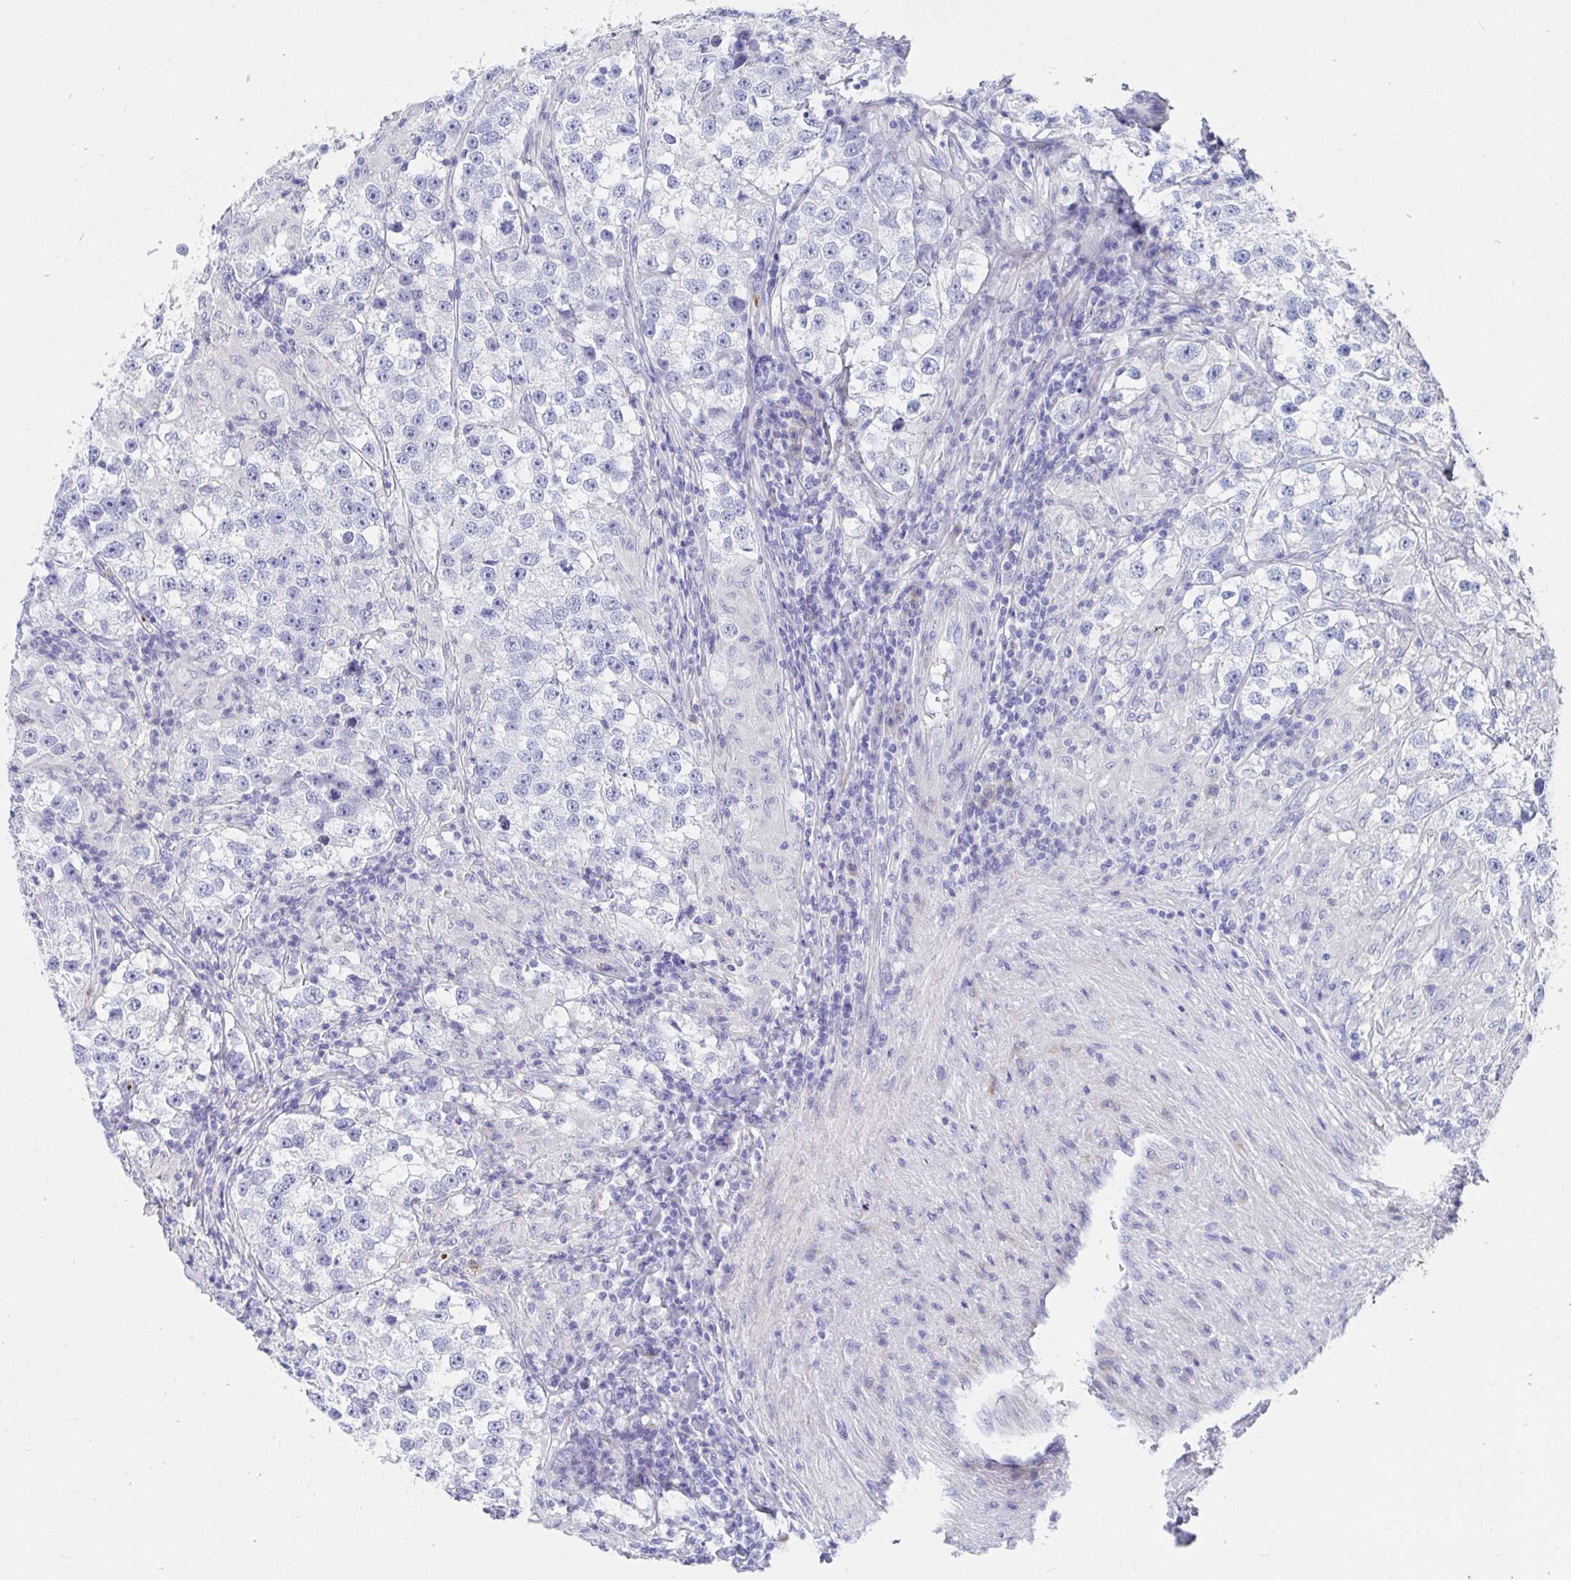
{"staining": {"intensity": "negative", "quantity": "none", "location": "none"}, "tissue": "testis cancer", "cell_type": "Tumor cells", "image_type": "cancer", "snomed": [{"axis": "morphology", "description": "Seminoma, NOS"}, {"axis": "topography", "description": "Testis"}], "caption": "Protein analysis of testis seminoma demonstrates no significant positivity in tumor cells. (DAB (3,3'-diaminobenzidine) immunohistochemistry (IHC) with hematoxylin counter stain).", "gene": "CLDN8", "patient": {"sex": "male", "age": 46}}